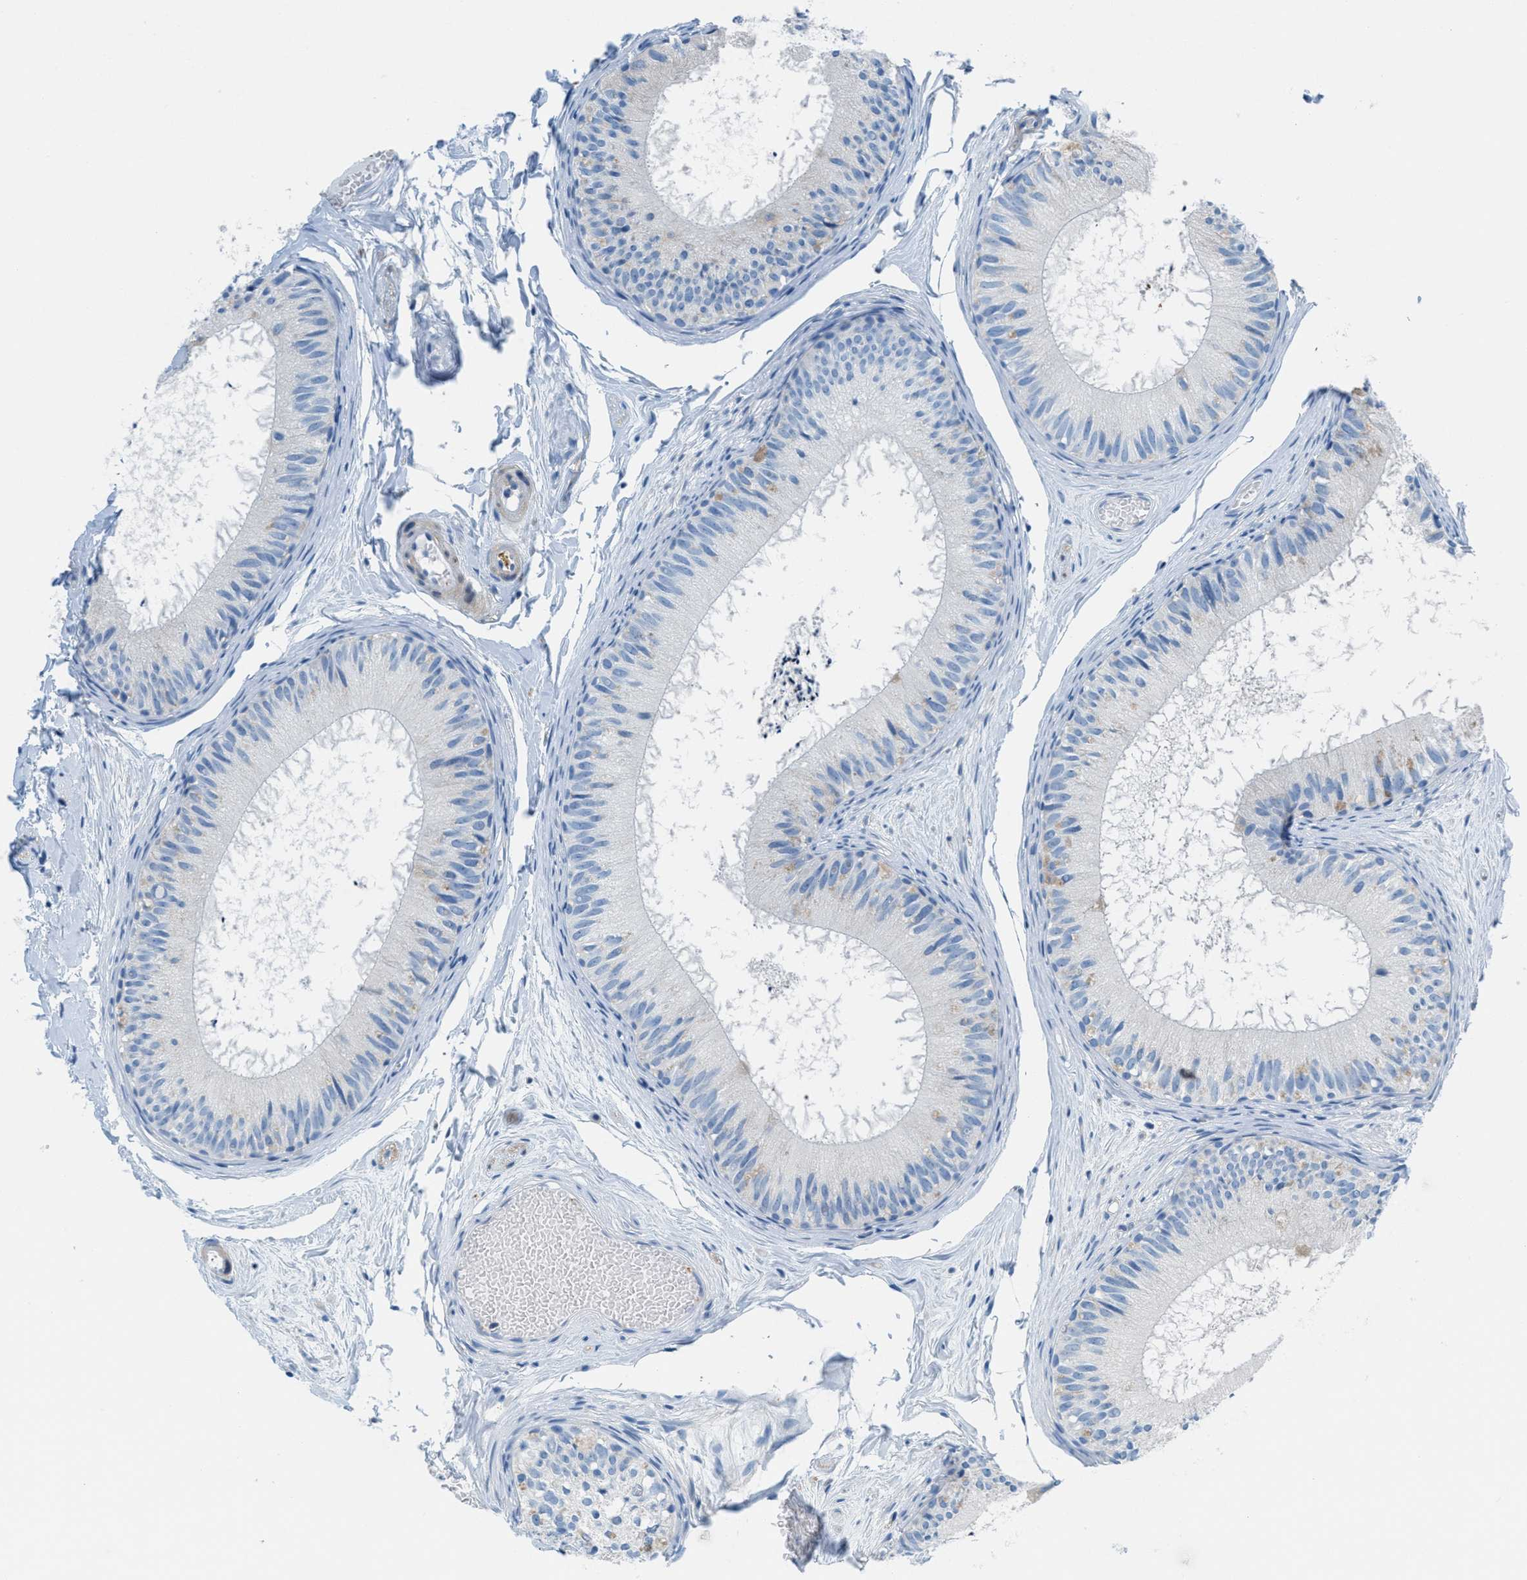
{"staining": {"intensity": "negative", "quantity": "none", "location": "none"}, "tissue": "epididymis", "cell_type": "Glandular cells", "image_type": "normal", "snomed": [{"axis": "morphology", "description": "Normal tissue, NOS"}, {"axis": "topography", "description": "Epididymis"}], "caption": "Immunohistochemistry (IHC) of unremarkable epididymis reveals no positivity in glandular cells.", "gene": "MAPRE2", "patient": {"sex": "male", "age": 46}}